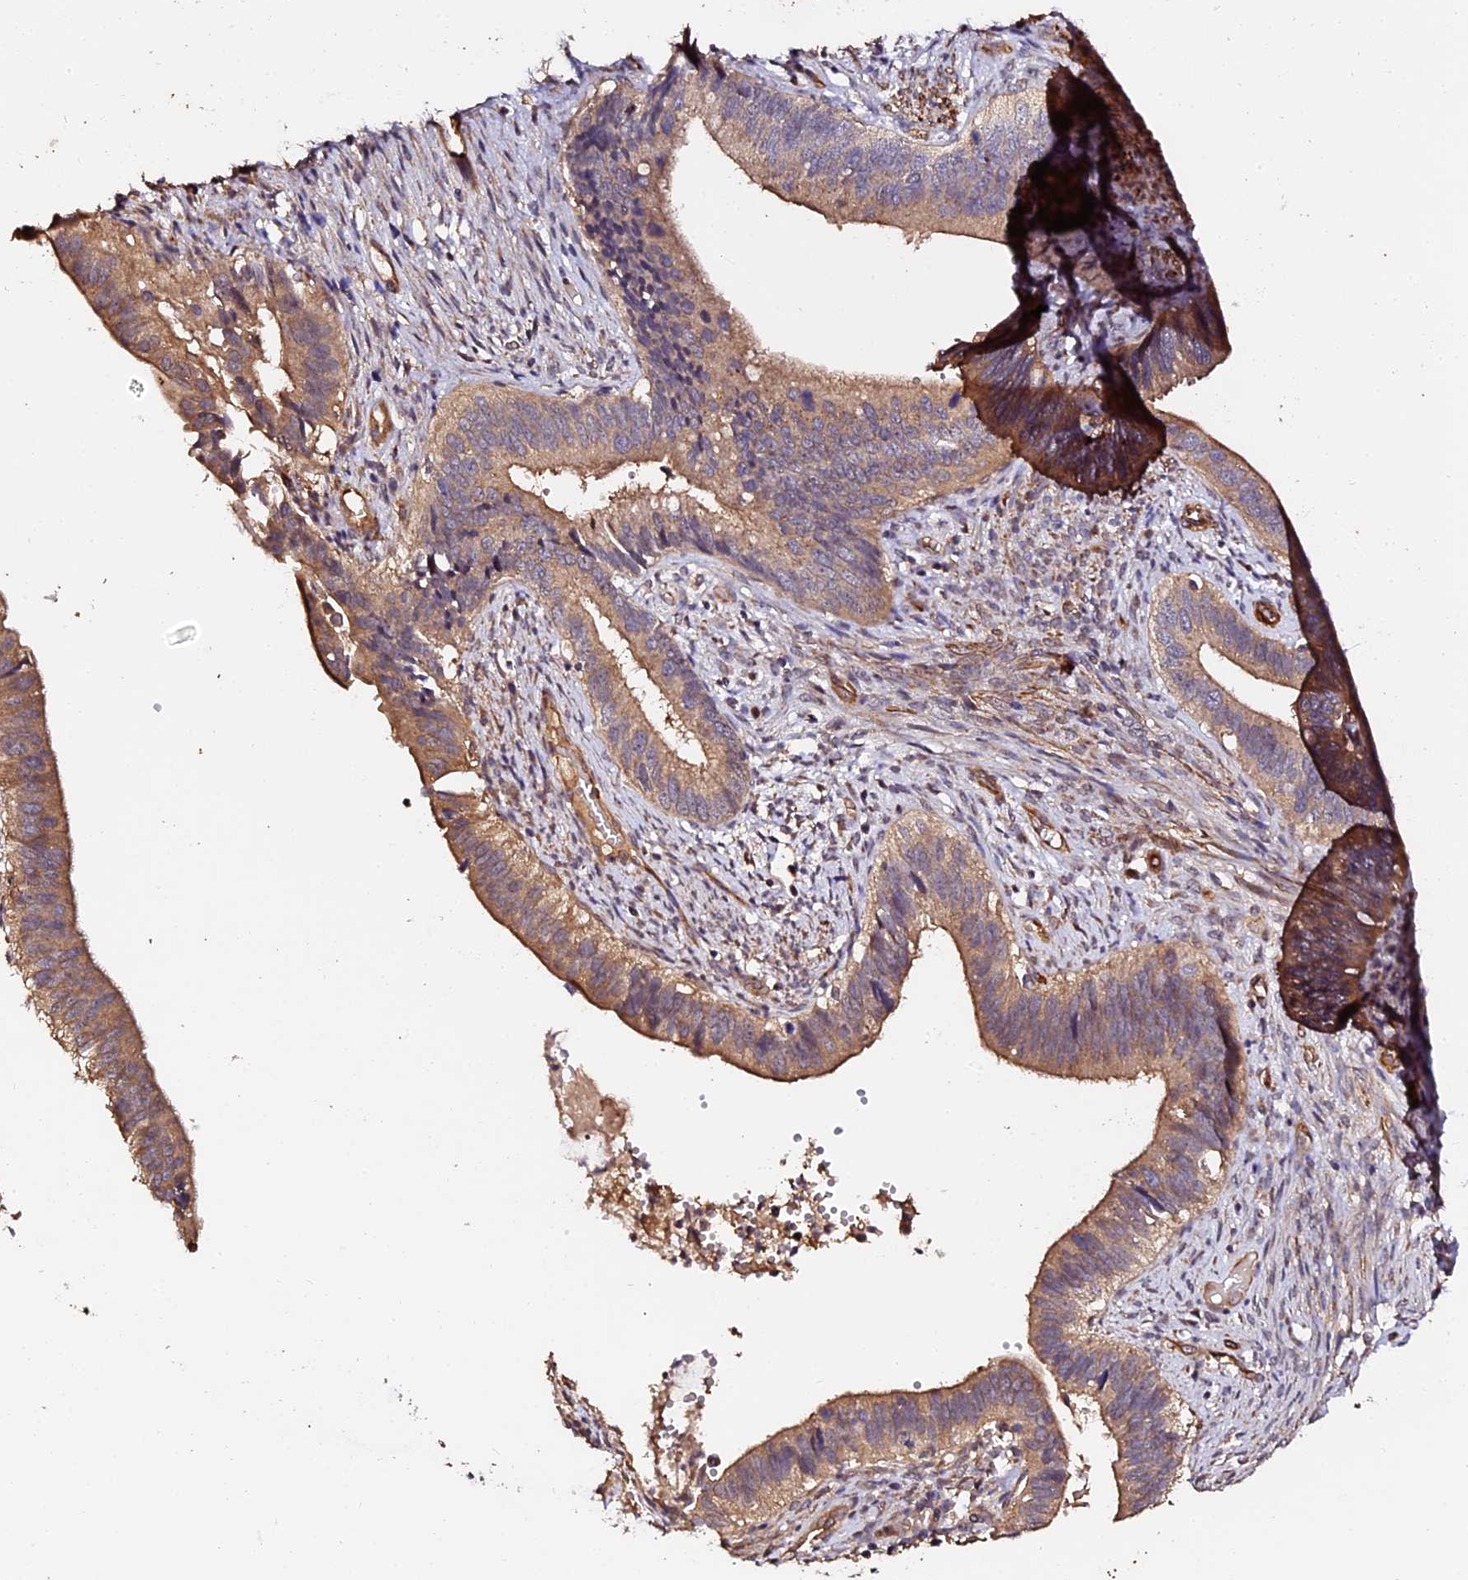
{"staining": {"intensity": "moderate", "quantity": ">75%", "location": "cytoplasmic/membranous"}, "tissue": "cervical cancer", "cell_type": "Tumor cells", "image_type": "cancer", "snomed": [{"axis": "morphology", "description": "Adenocarcinoma, NOS"}, {"axis": "topography", "description": "Cervix"}], "caption": "The micrograph reveals a brown stain indicating the presence of a protein in the cytoplasmic/membranous of tumor cells in cervical cancer.", "gene": "TDO2", "patient": {"sex": "female", "age": 42}}